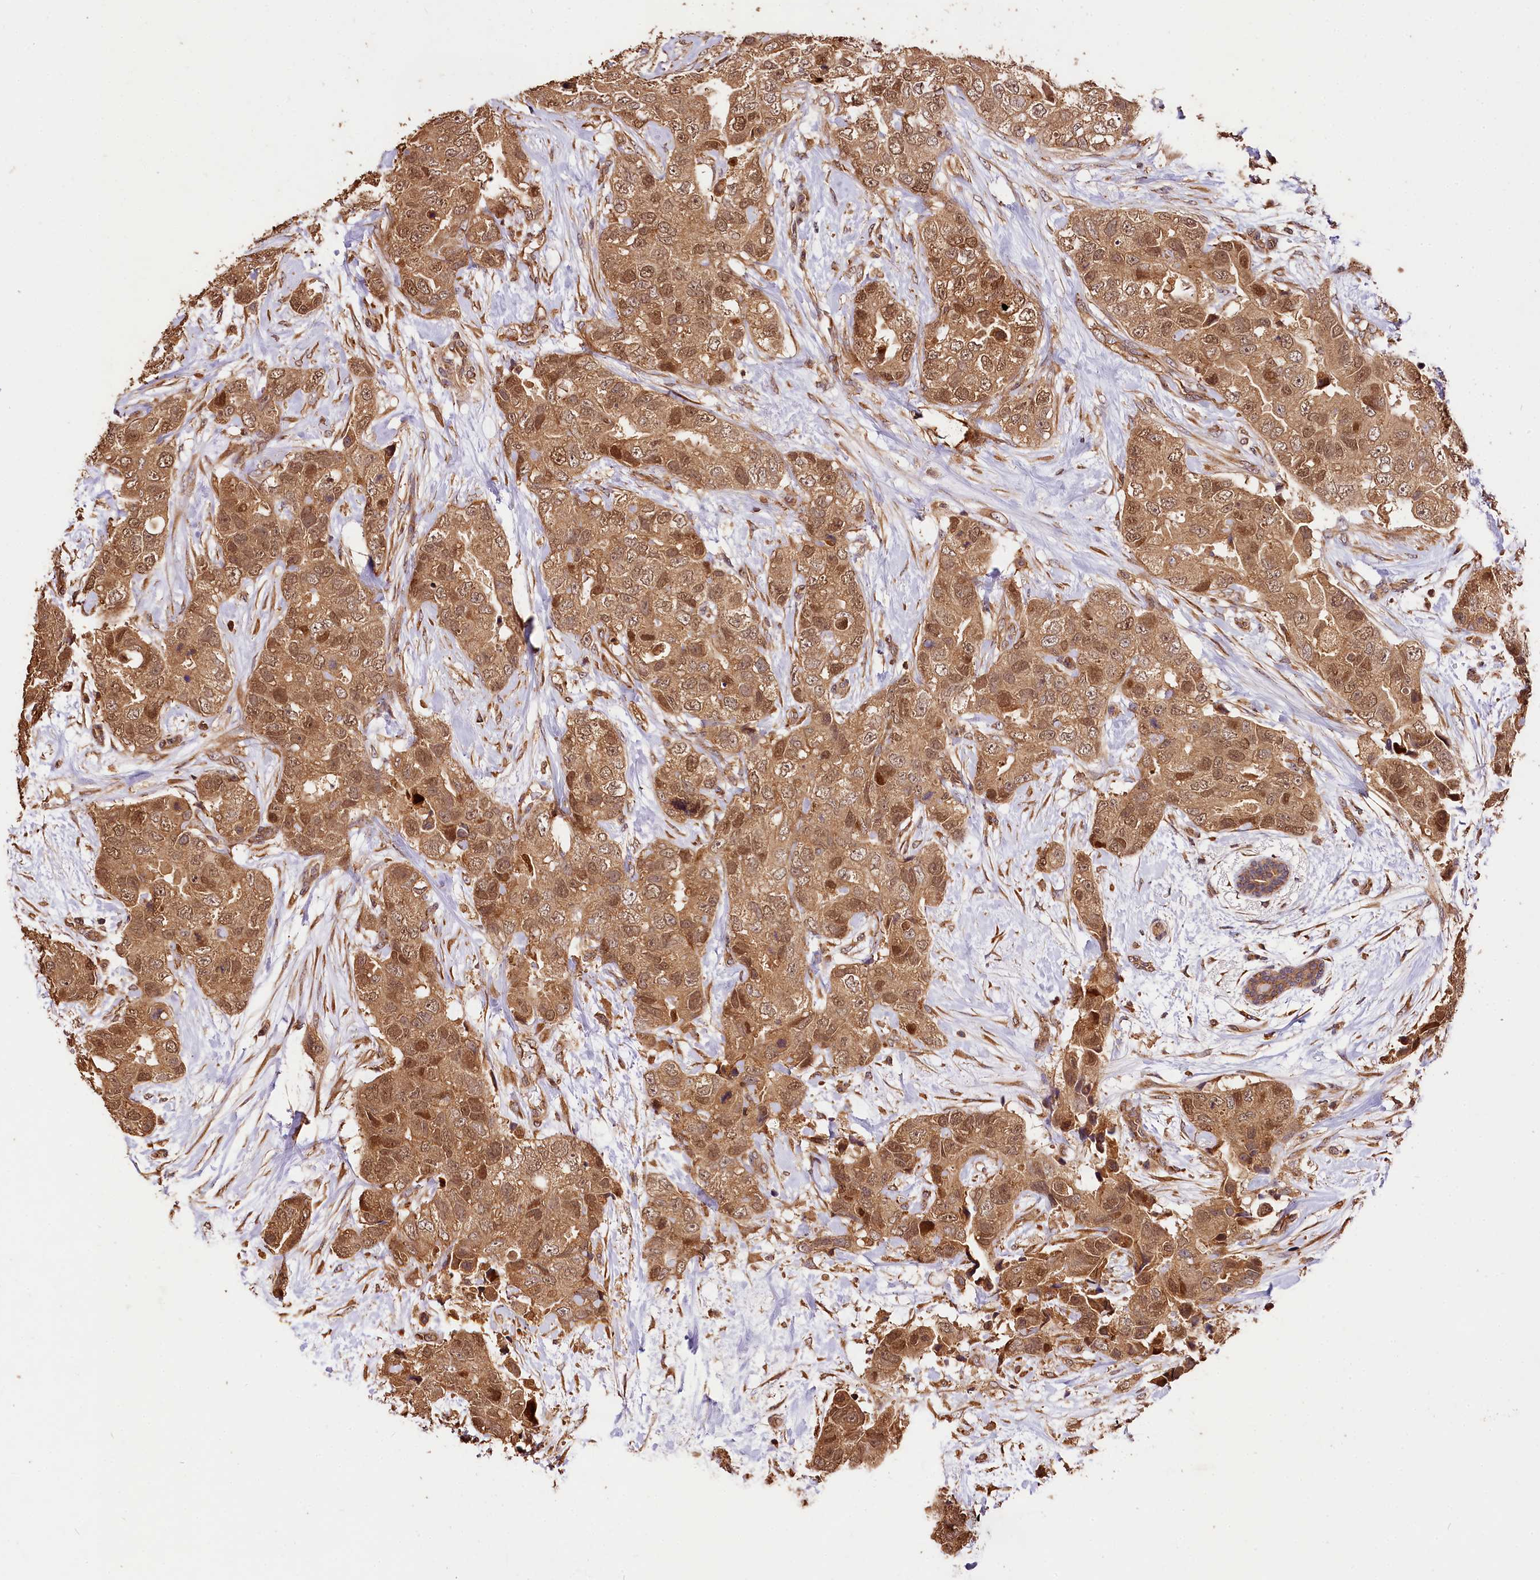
{"staining": {"intensity": "moderate", "quantity": ">75%", "location": "cytoplasmic/membranous,nuclear"}, "tissue": "breast cancer", "cell_type": "Tumor cells", "image_type": "cancer", "snomed": [{"axis": "morphology", "description": "Duct carcinoma"}, {"axis": "topography", "description": "Breast"}], "caption": "About >75% of tumor cells in human invasive ductal carcinoma (breast) exhibit moderate cytoplasmic/membranous and nuclear protein staining as visualized by brown immunohistochemical staining.", "gene": "KPTN", "patient": {"sex": "female", "age": 62}}